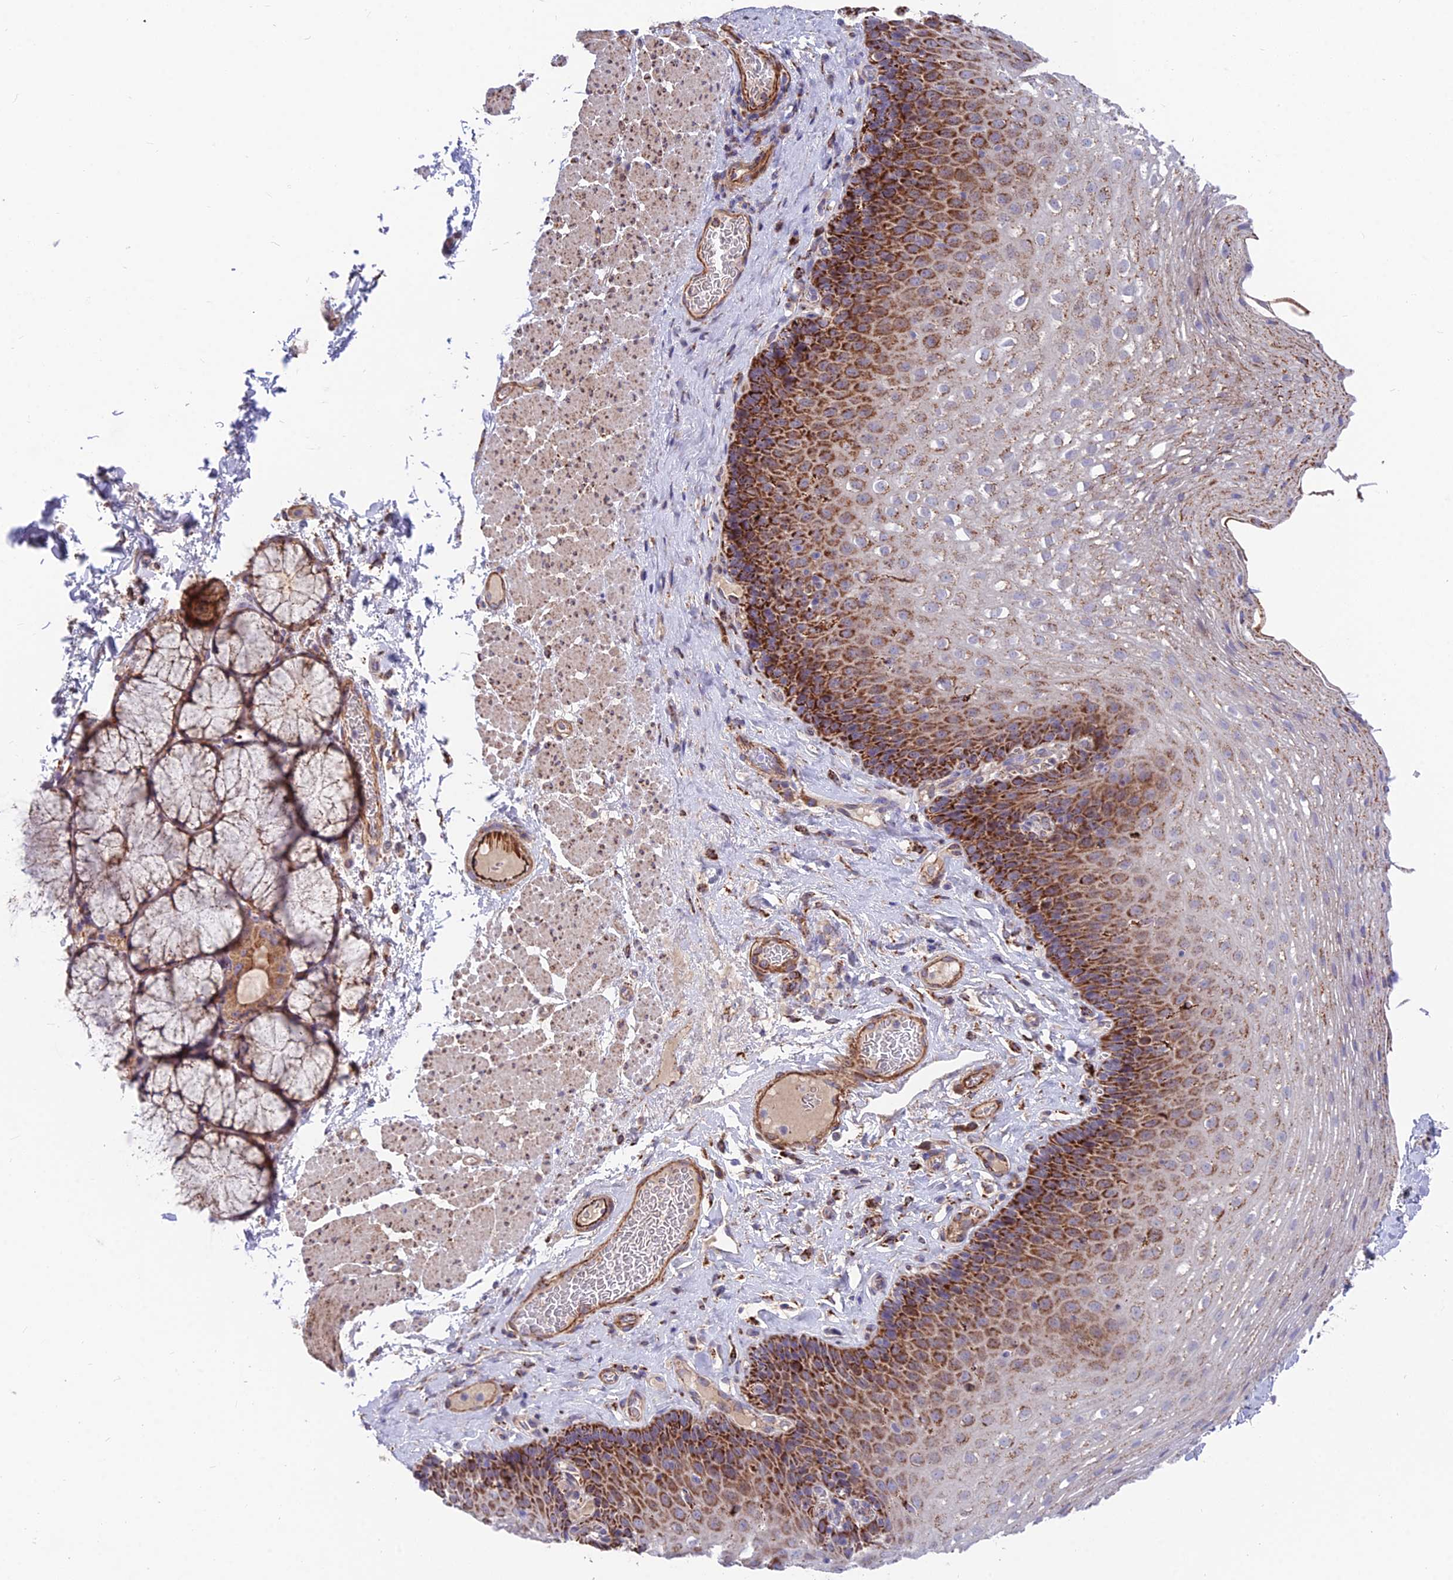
{"staining": {"intensity": "strong", "quantity": ">75%", "location": "cytoplasmic/membranous"}, "tissue": "esophagus", "cell_type": "Squamous epithelial cells", "image_type": "normal", "snomed": [{"axis": "morphology", "description": "Normal tissue, NOS"}, {"axis": "topography", "description": "Esophagus"}], "caption": "Protein staining by IHC shows strong cytoplasmic/membranous staining in about >75% of squamous epithelial cells in normal esophagus. (IHC, brightfield microscopy, high magnification).", "gene": "TIGD6", "patient": {"sex": "female", "age": 66}}